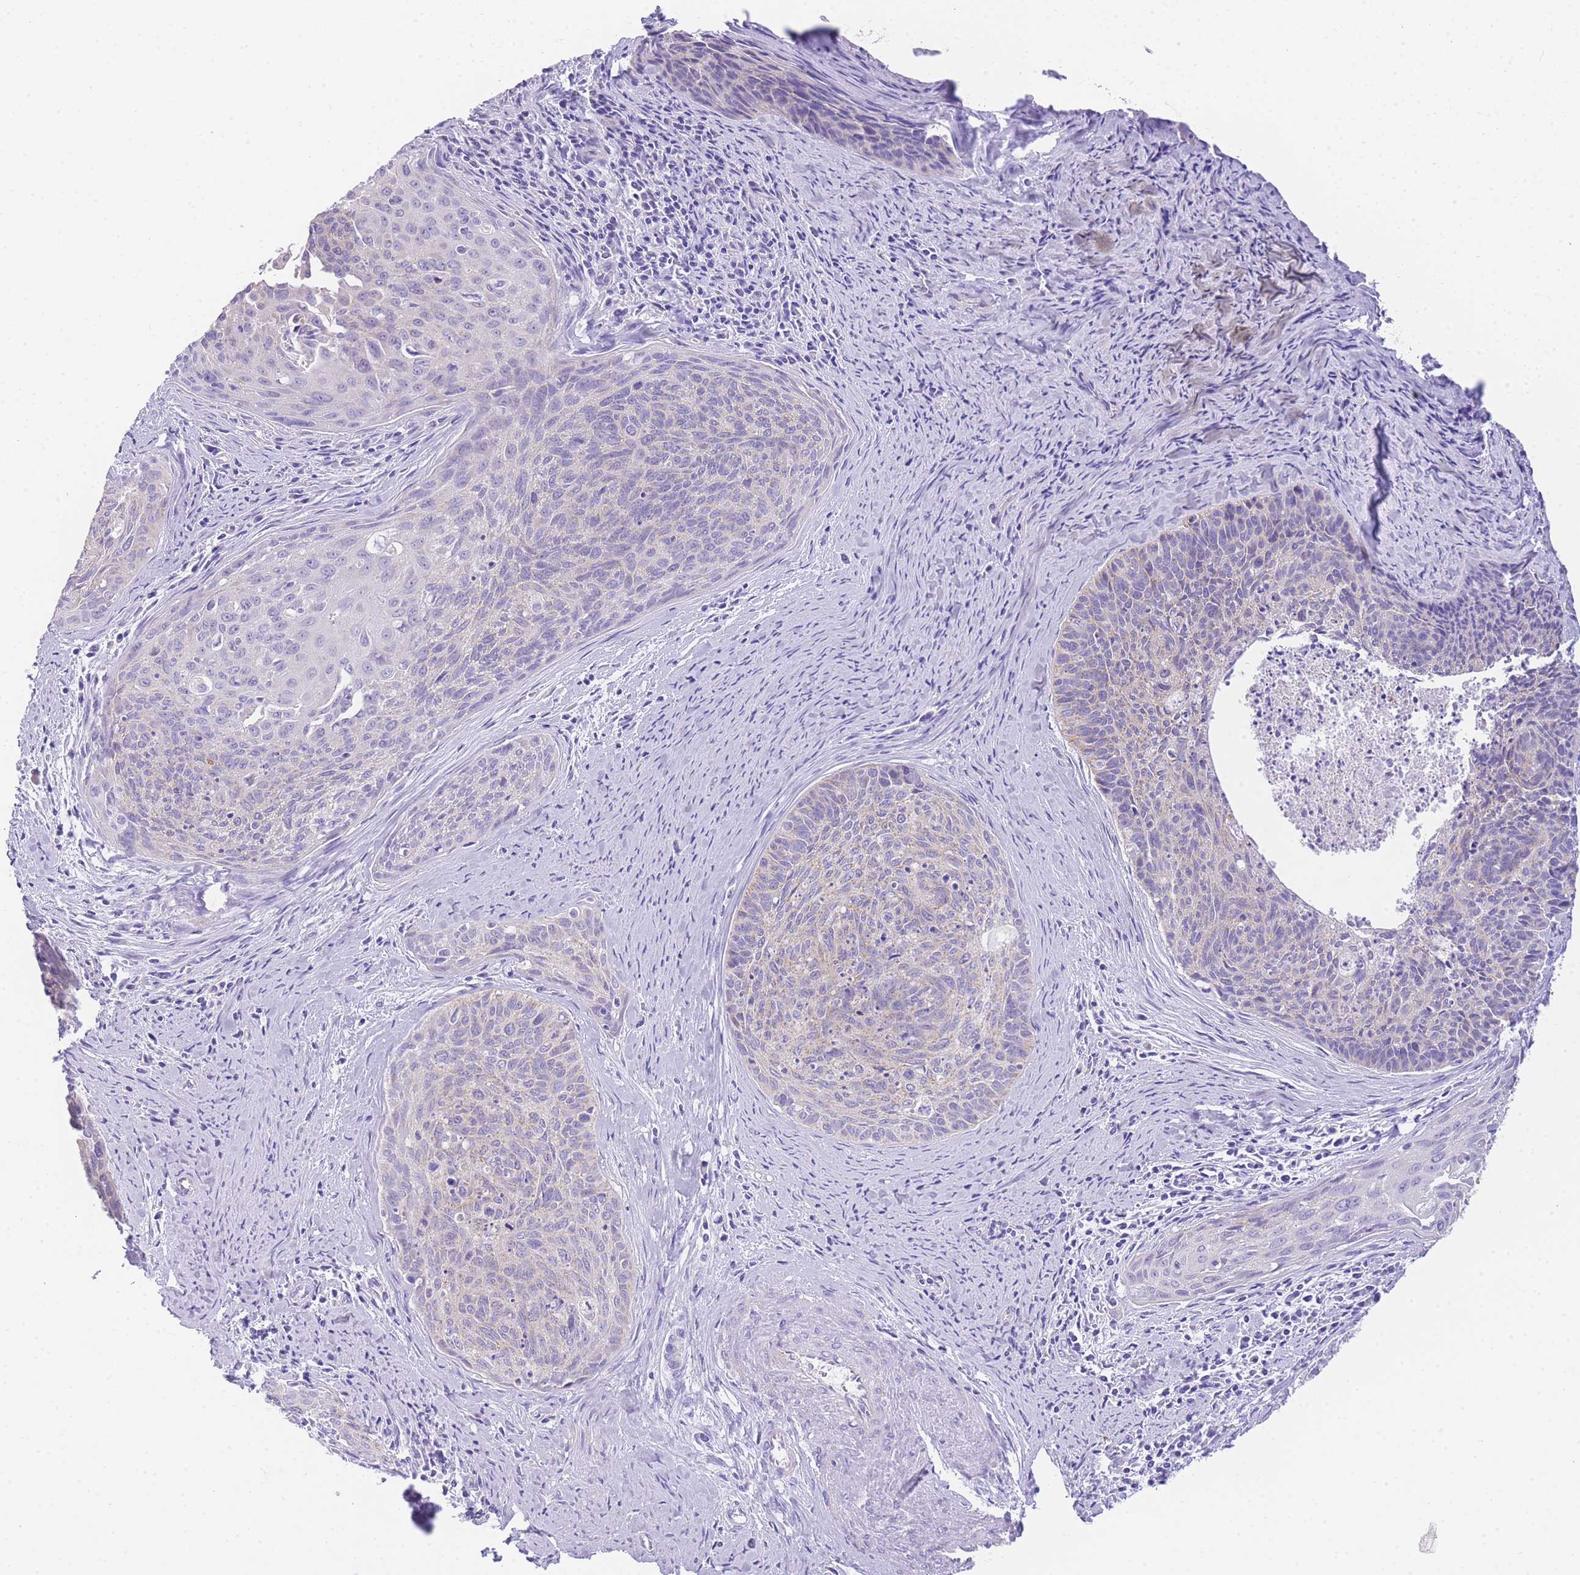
{"staining": {"intensity": "negative", "quantity": "none", "location": "none"}, "tissue": "cervical cancer", "cell_type": "Tumor cells", "image_type": "cancer", "snomed": [{"axis": "morphology", "description": "Squamous cell carcinoma, NOS"}, {"axis": "topography", "description": "Cervix"}], "caption": "IHC histopathology image of neoplastic tissue: cervical cancer (squamous cell carcinoma) stained with DAB (3,3'-diaminobenzidine) demonstrates no significant protein staining in tumor cells. (DAB (3,3'-diaminobenzidine) immunohistochemistry, high magnification).", "gene": "ACSM4", "patient": {"sex": "female", "age": 55}}